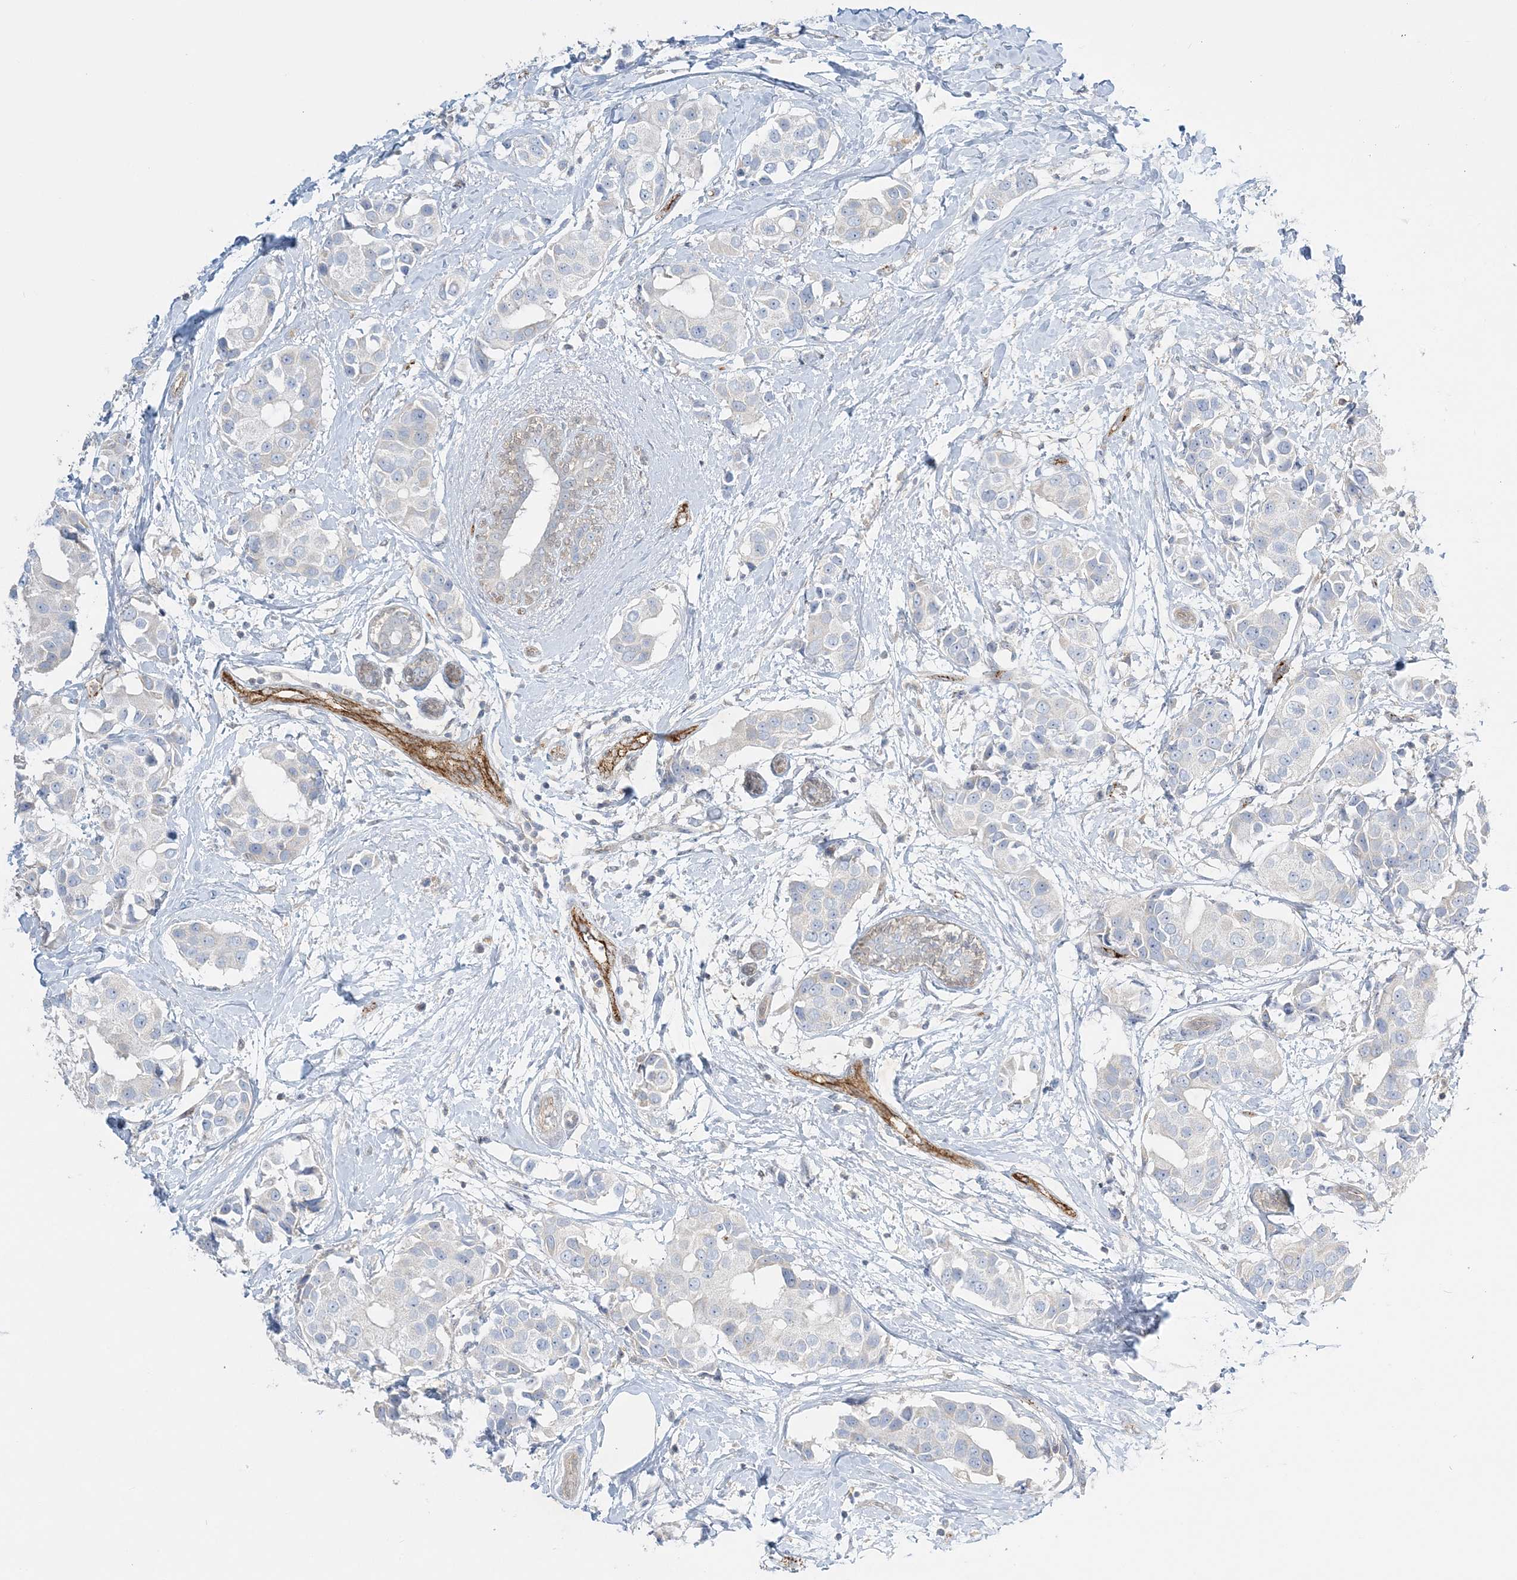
{"staining": {"intensity": "negative", "quantity": "none", "location": "none"}, "tissue": "breast cancer", "cell_type": "Tumor cells", "image_type": "cancer", "snomed": [{"axis": "morphology", "description": "Normal tissue, NOS"}, {"axis": "morphology", "description": "Duct carcinoma"}, {"axis": "topography", "description": "Breast"}], "caption": "Tumor cells show no significant positivity in breast cancer.", "gene": "INPP1", "patient": {"sex": "female", "age": 39}}